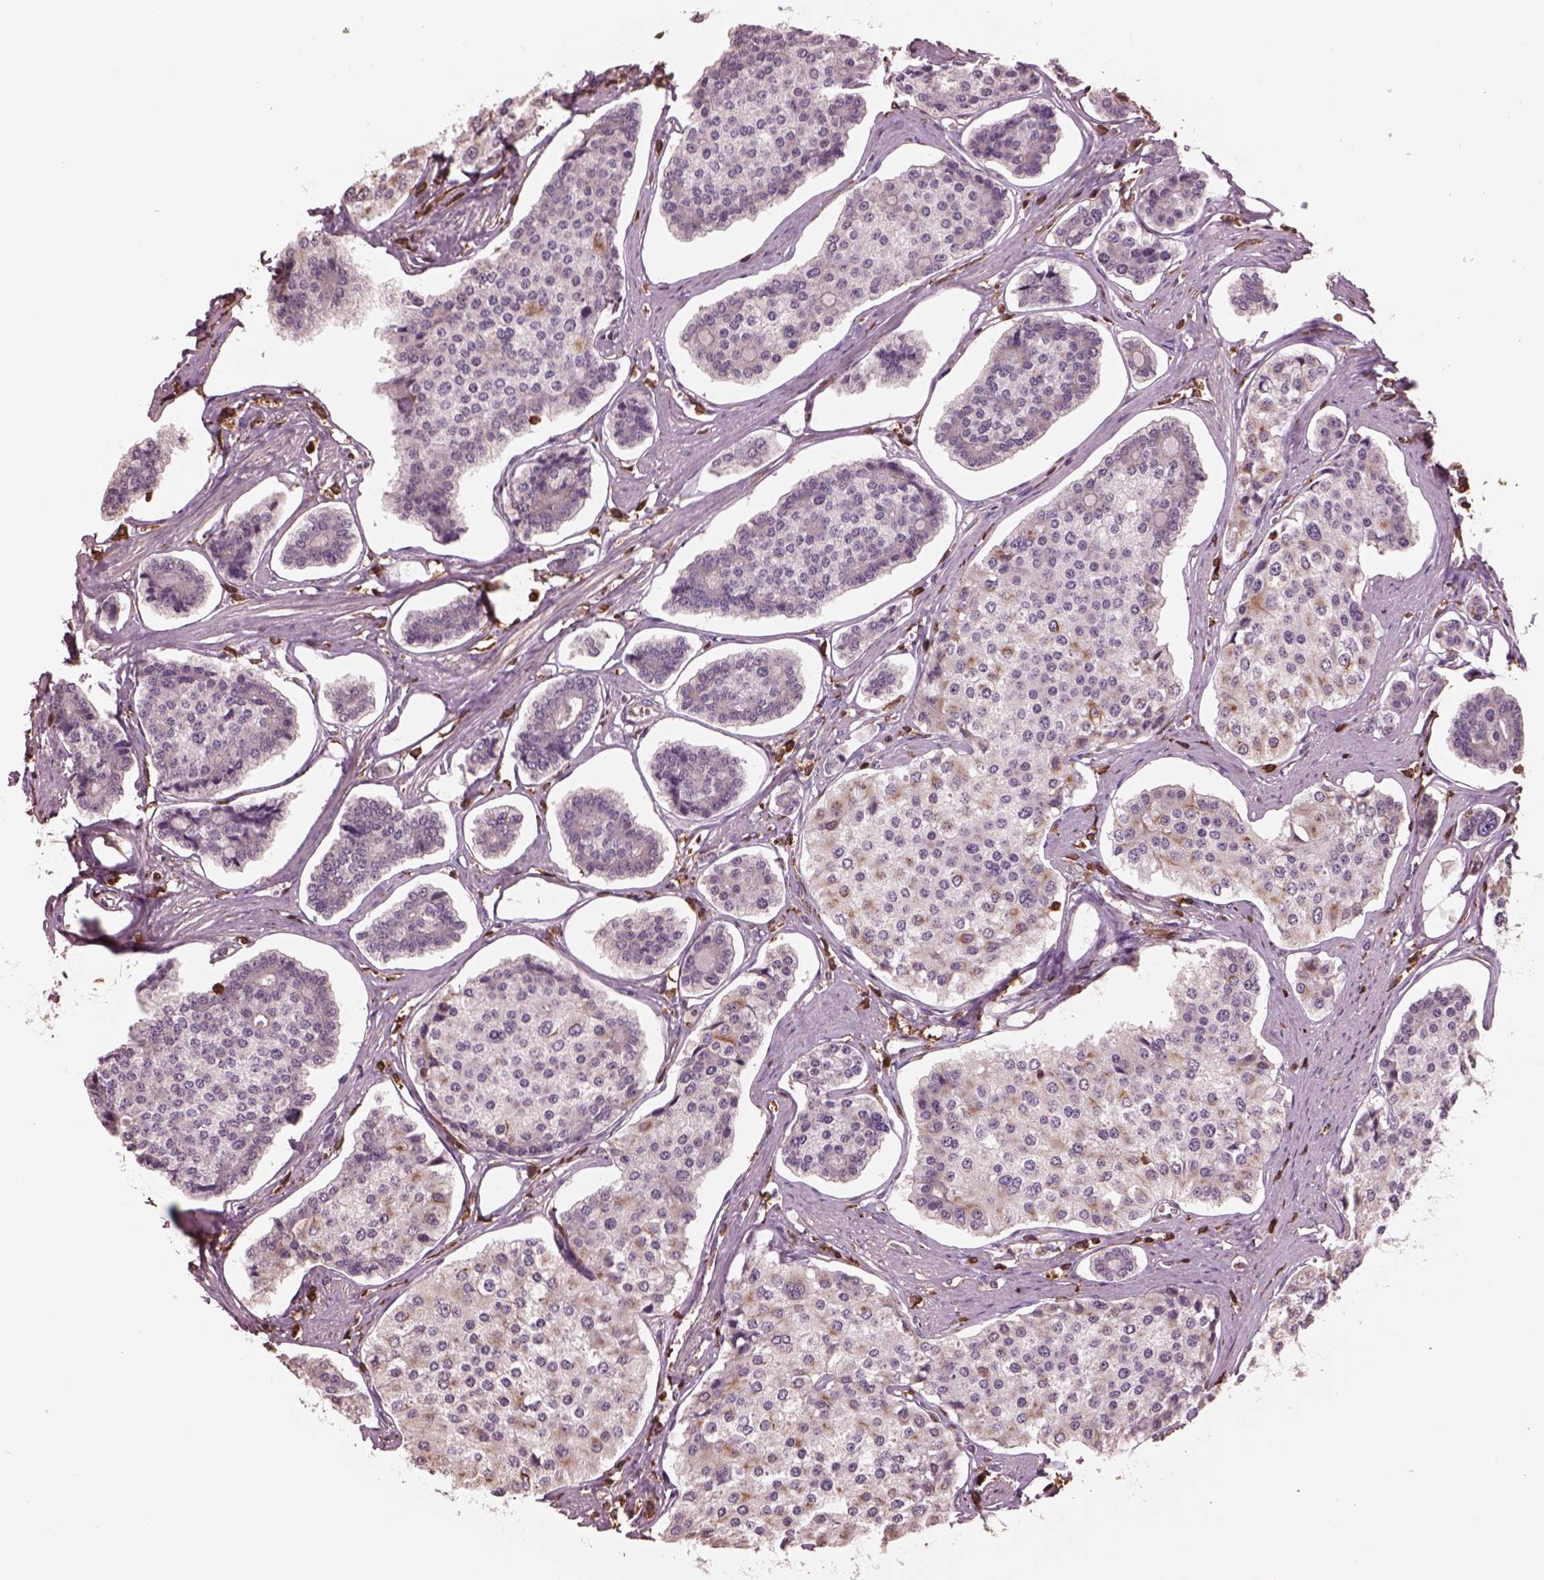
{"staining": {"intensity": "weak", "quantity": "<25%", "location": "cytoplasmic/membranous"}, "tissue": "carcinoid", "cell_type": "Tumor cells", "image_type": "cancer", "snomed": [{"axis": "morphology", "description": "Carcinoid, malignant, NOS"}, {"axis": "topography", "description": "Small intestine"}], "caption": "Carcinoid was stained to show a protein in brown. There is no significant expression in tumor cells. Brightfield microscopy of immunohistochemistry (IHC) stained with DAB (3,3'-diaminobenzidine) (brown) and hematoxylin (blue), captured at high magnification.", "gene": "IL31RA", "patient": {"sex": "female", "age": 65}}